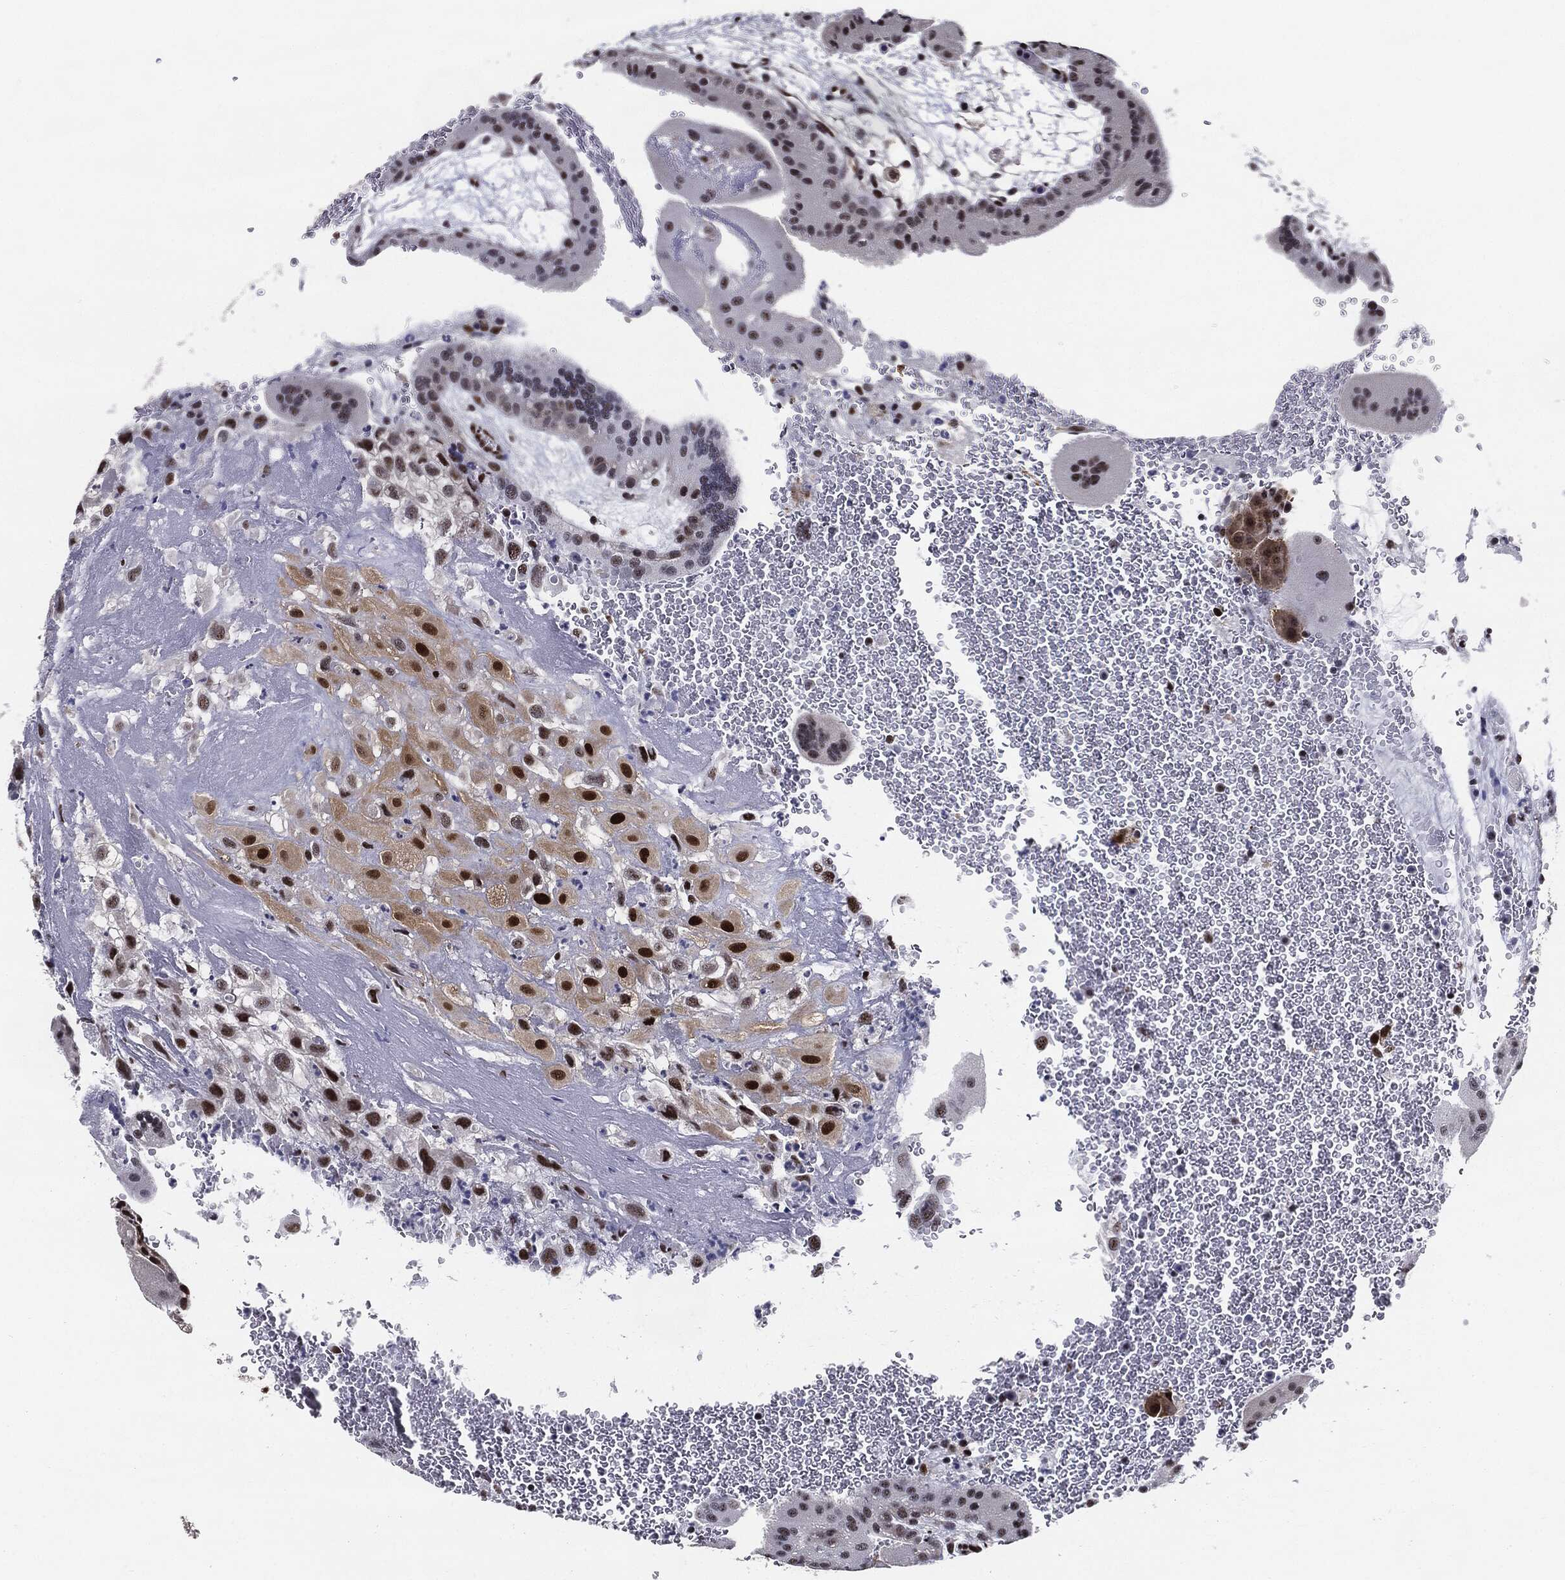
{"staining": {"intensity": "strong", "quantity": ">75%", "location": "nuclear"}, "tissue": "placenta", "cell_type": "Decidual cells", "image_type": "normal", "snomed": [{"axis": "morphology", "description": "Normal tissue, NOS"}, {"axis": "topography", "description": "Placenta"}], "caption": "Protein expression analysis of benign placenta displays strong nuclear positivity in about >75% of decidual cells.", "gene": "JUN", "patient": {"sex": "female", "age": 19}}